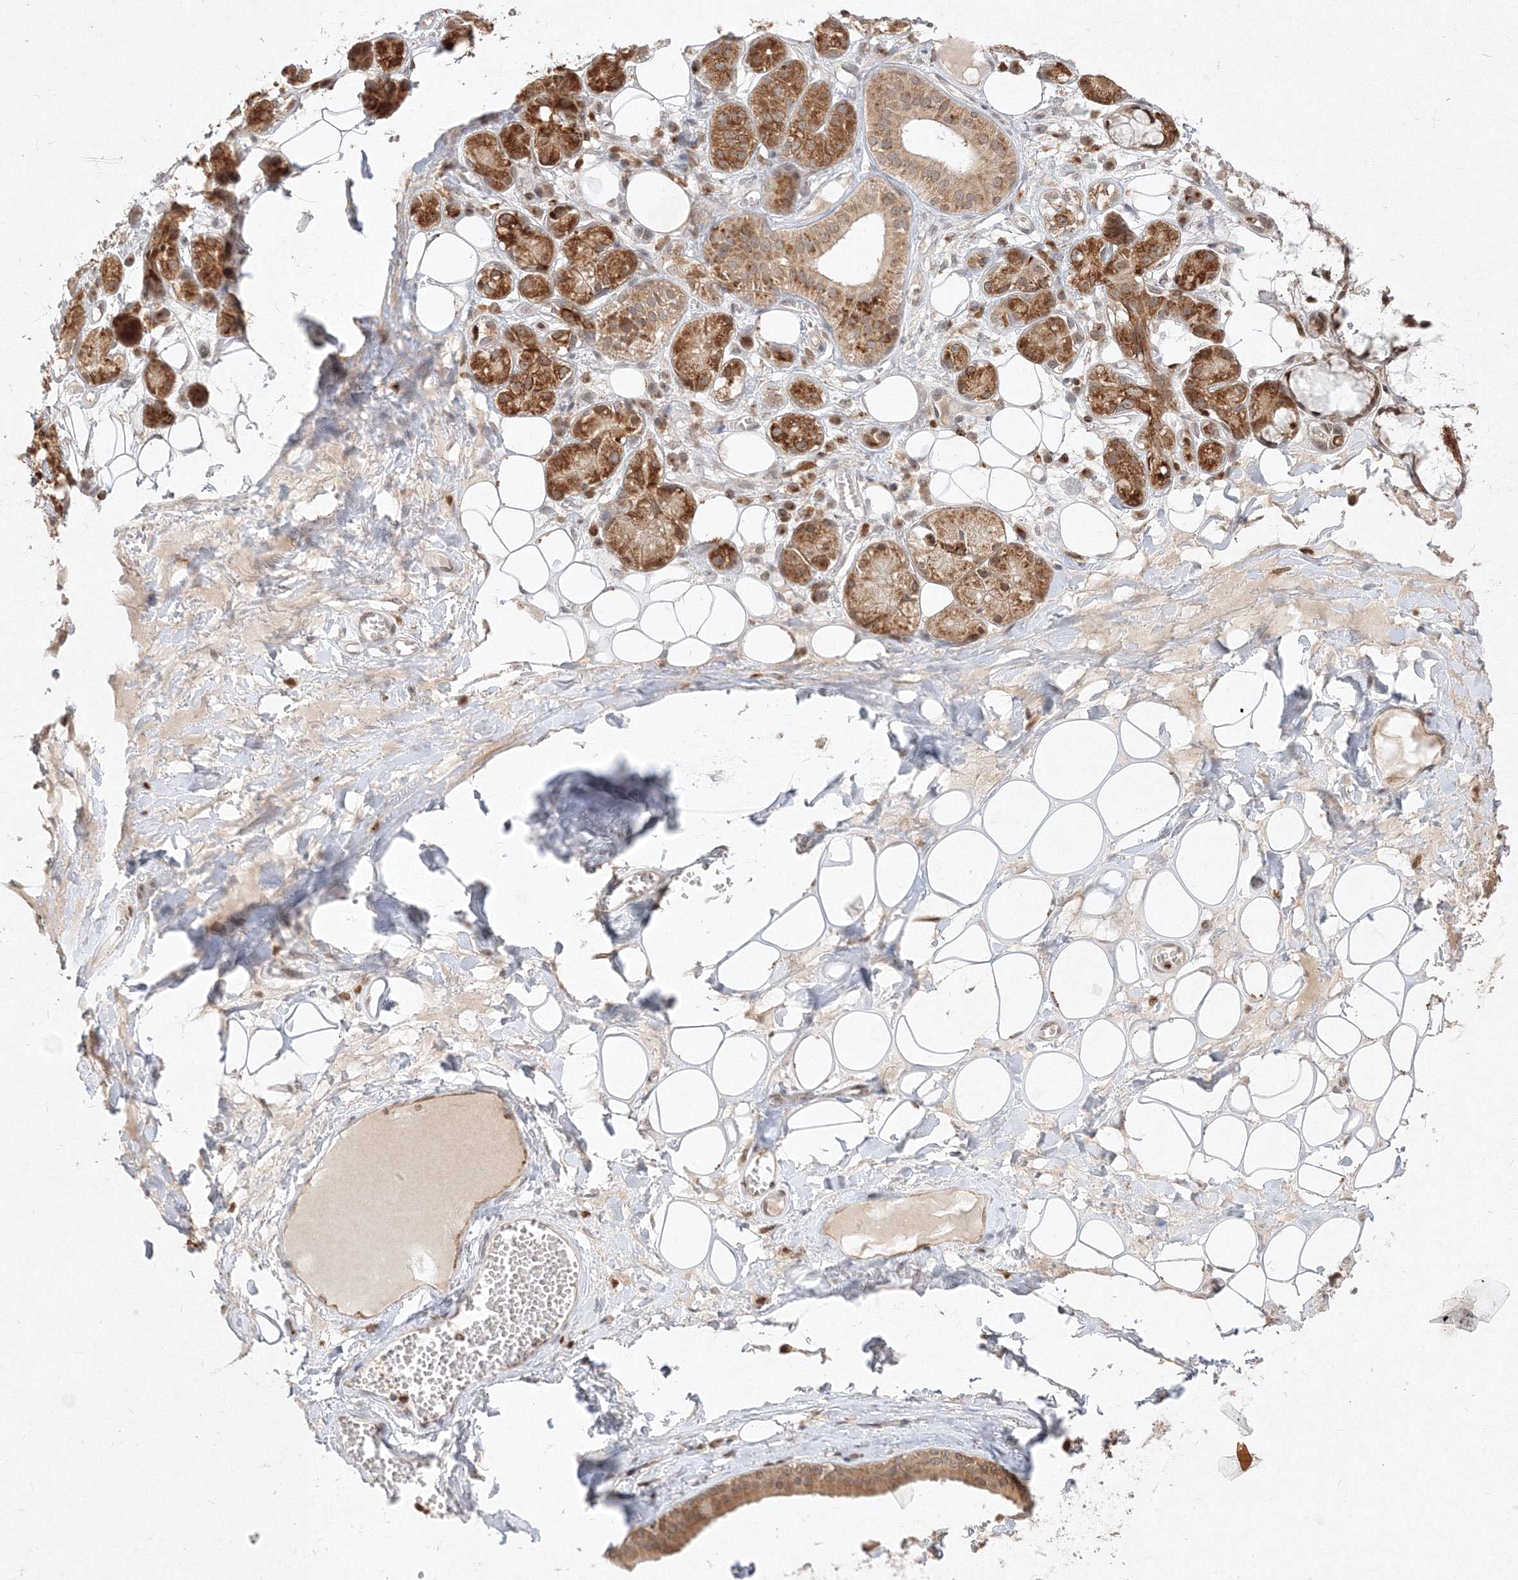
{"staining": {"intensity": "negative", "quantity": "none", "location": "none"}, "tissue": "adipose tissue", "cell_type": "Adipocytes", "image_type": "normal", "snomed": [{"axis": "morphology", "description": "Normal tissue, NOS"}, {"axis": "morphology", "description": "Inflammation, NOS"}, {"axis": "topography", "description": "Salivary gland"}, {"axis": "topography", "description": "Peripheral nerve tissue"}], "caption": "High magnification brightfield microscopy of benign adipose tissue stained with DAB (brown) and counterstained with hematoxylin (blue): adipocytes show no significant staining. Brightfield microscopy of immunohistochemistry stained with DAB (3,3'-diaminobenzidine) (brown) and hematoxylin (blue), captured at high magnification.", "gene": "TMEM50B", "patient": {"sex": "female", "age": 75}}